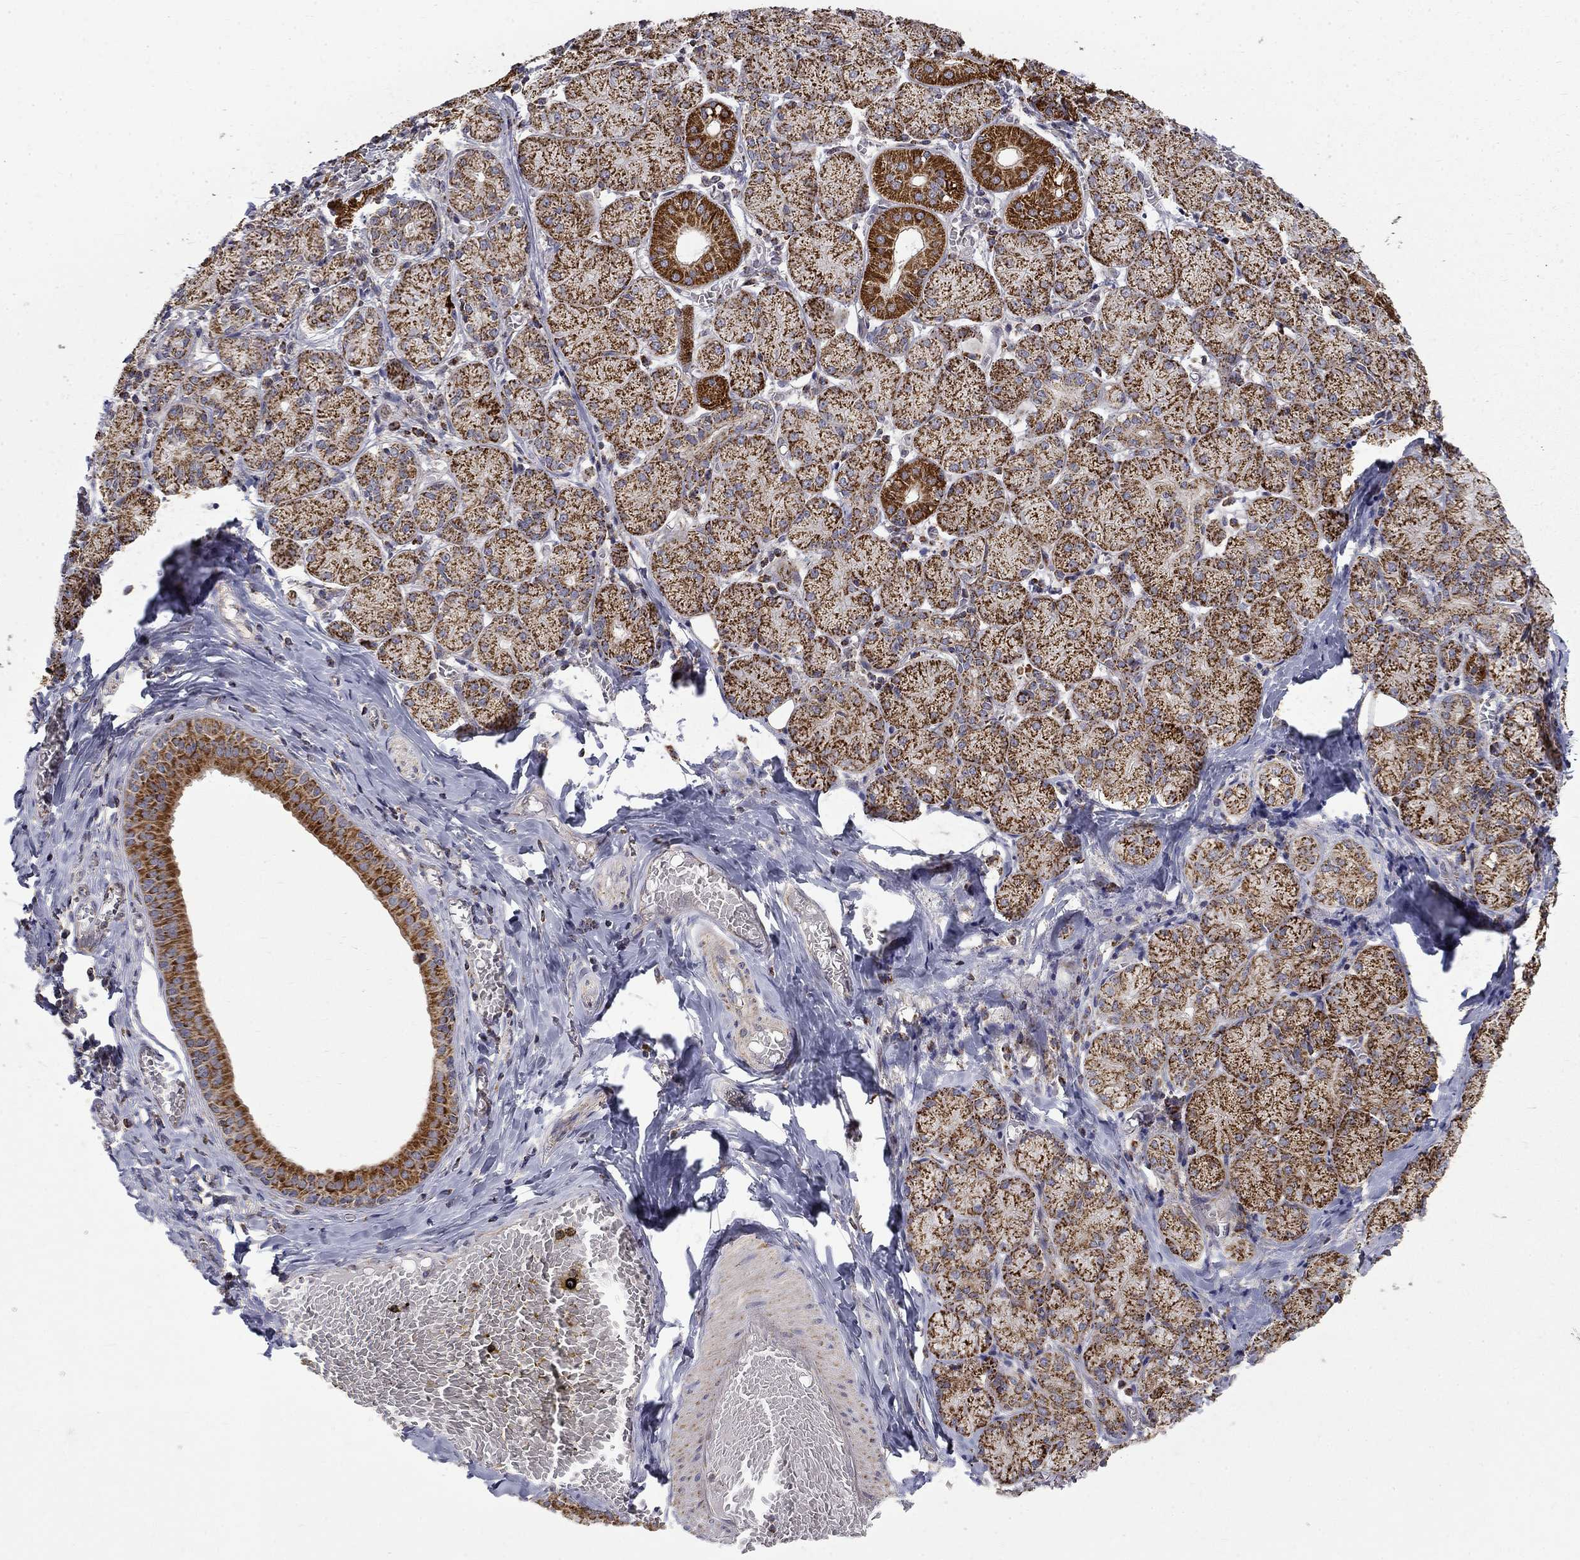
{"staining": {"intensity": "strong", "quantity": "25%-75%", "location": "cytoplasmic/membranous"}, "tissue": "salivary gland", "cell_type": "Glandular cells", "image_type": "normal", "snomed": [{"axis": "morphology", "description": "Normal tissue, NOS"}, {"axis": "topography", "description": "Salivary gland"}, {"axis": "topography", "description": "Peripheral nerve tissue"}], "caption": "Protein staining shows strong cytoplasmic/membranous staining in approximately 25%-75% of glandular cells in benign salivary gland. (Stains: DAB in brown, nuclei in blue, Microscopy: brightfield microscopy at high magnification).", "gene": "PCBP3", "patient": {"sex": "female", "age": 24}}